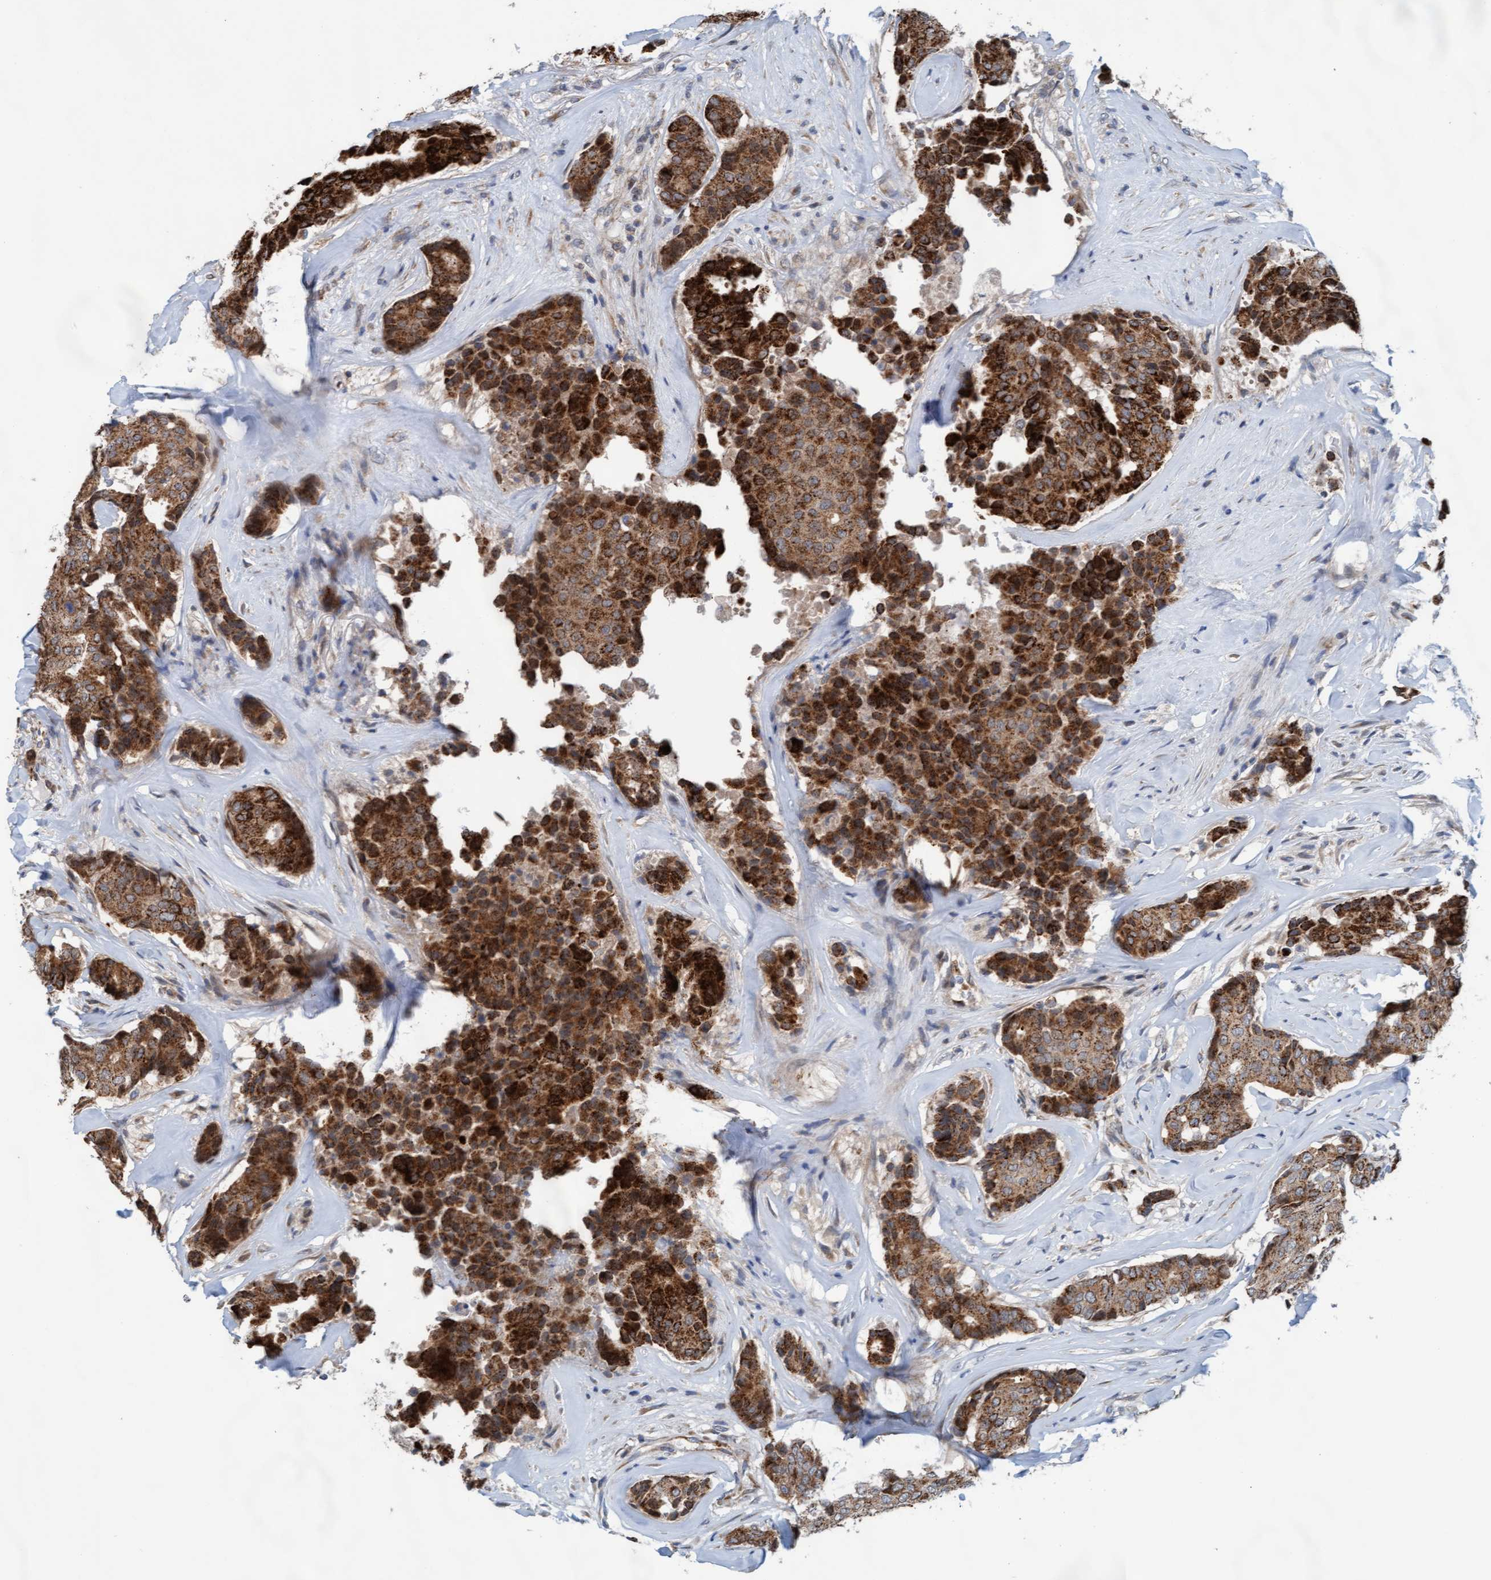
{"staining": {"intensity": "strong", "quantity": ">75%", "location": "cytoplasmic/membranous"}, "tissue": "breast cancer", "cell_type": "Tumor cells", "image_type": "cancer", "snomed": [{"axis": "morphology", "description": "Duct carcinoma"}, {"axis": "topography", "description": "Breast"}], "caption": "Protein expression by immunohistochemistry (IHC) demonstrates strong cytoplasmic/membranous expression in about >75% of tumor cells in breast cancer.", "gene": "ZNF566", "patient": {"sex": "female", "age": 75}}